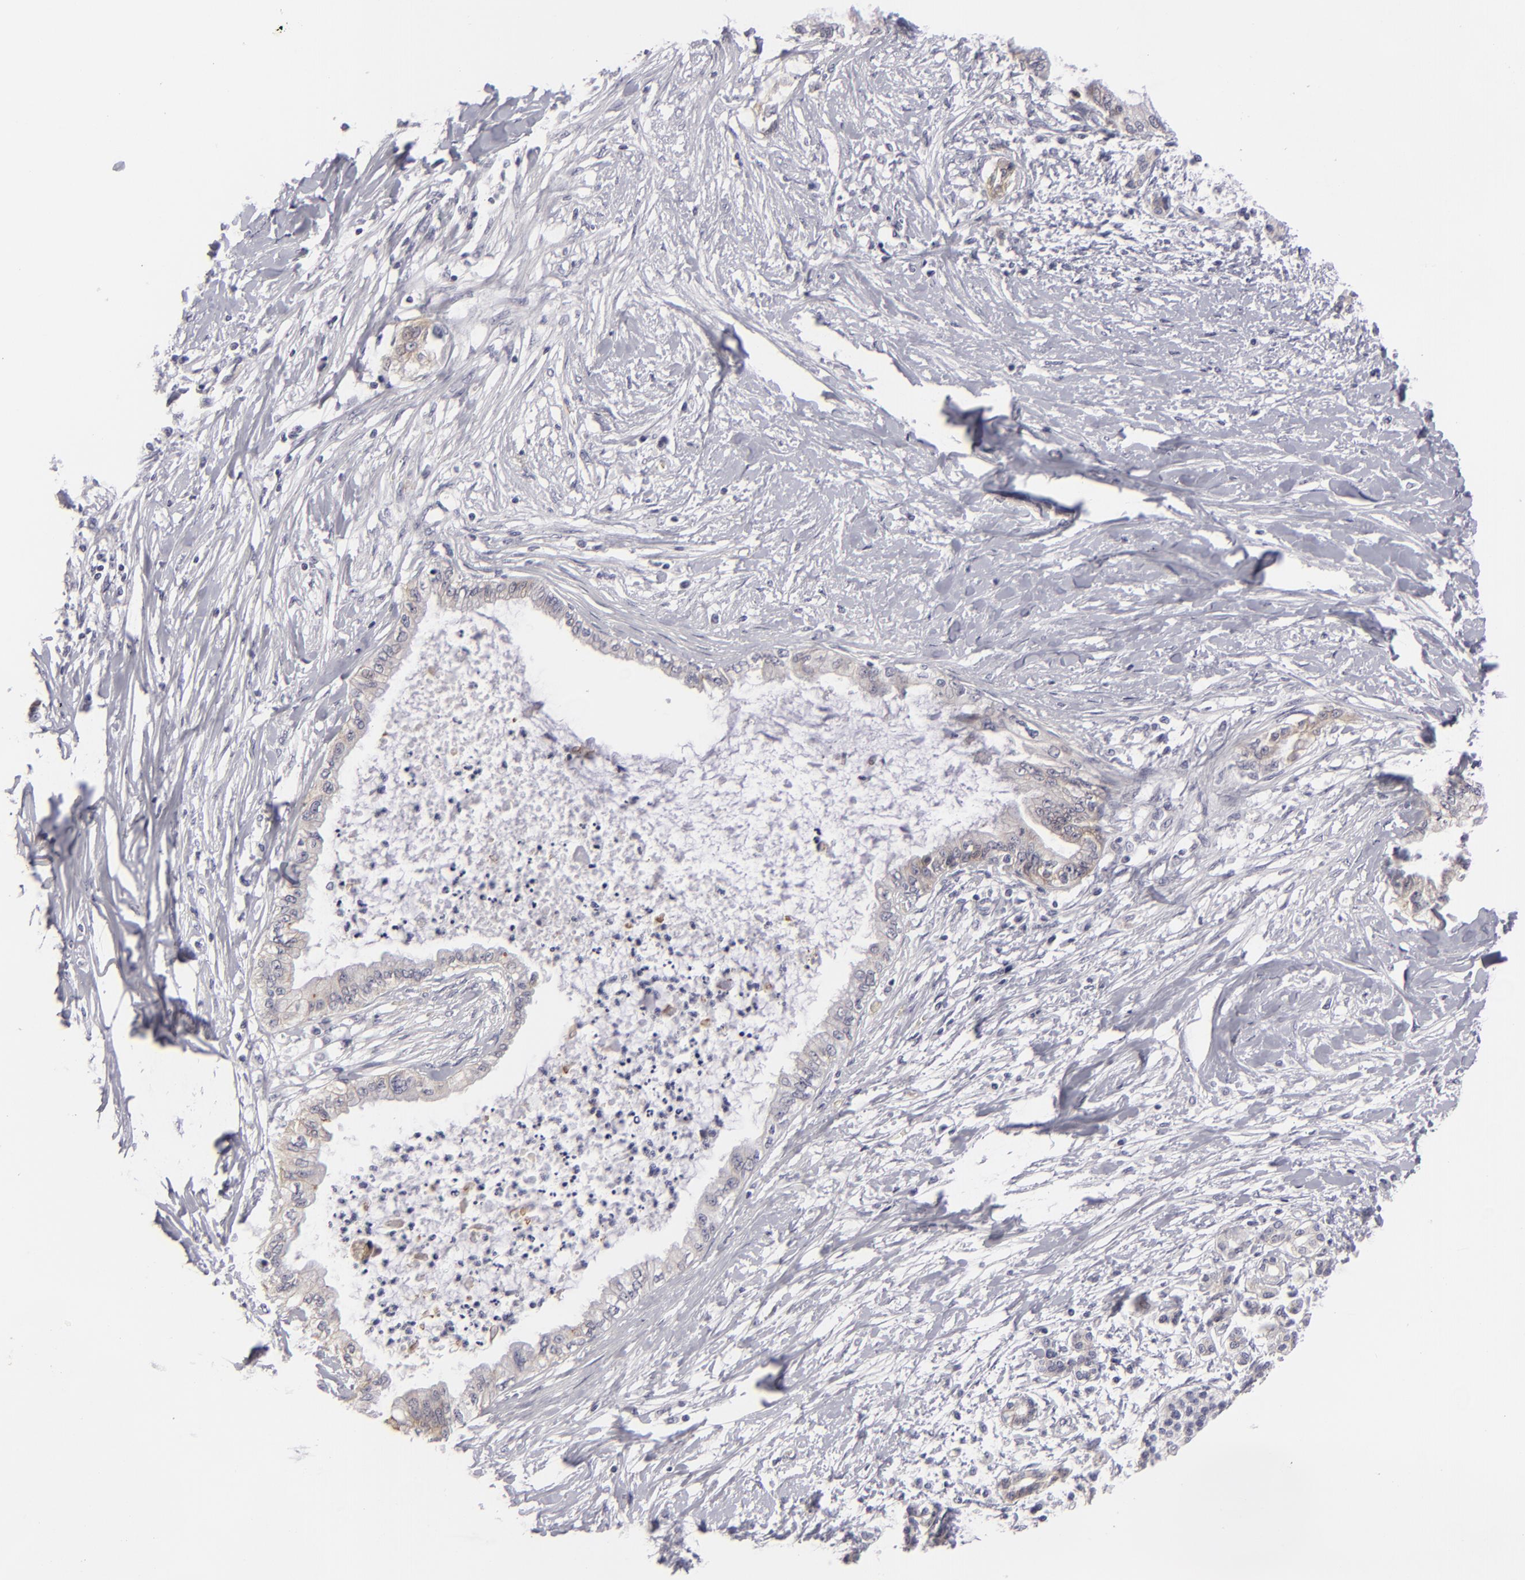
{"staining": {"intensity": "weak", "quantity": "25%-75%", "location": "cytoplasmic/membranous"}, "tissue": "pancreatic cancer", "cell_type": "Tumor cells", "image_type": "cancer", "snomed": [{"axis": "morphology", "description": "Adenocarcinoma, NOS"}, {"axis": "topography", "description": "Pancreas"}], "caption": "IHC photomicrograph of human pancreatic adenocarcinoma stained for a protein (brown), which displays low levels of weak cytoplasmic/membranous positivity in about 25%-75% of tumor cells.", "gene": "JUP", "patient": {"sex": "female", "age": 64}}